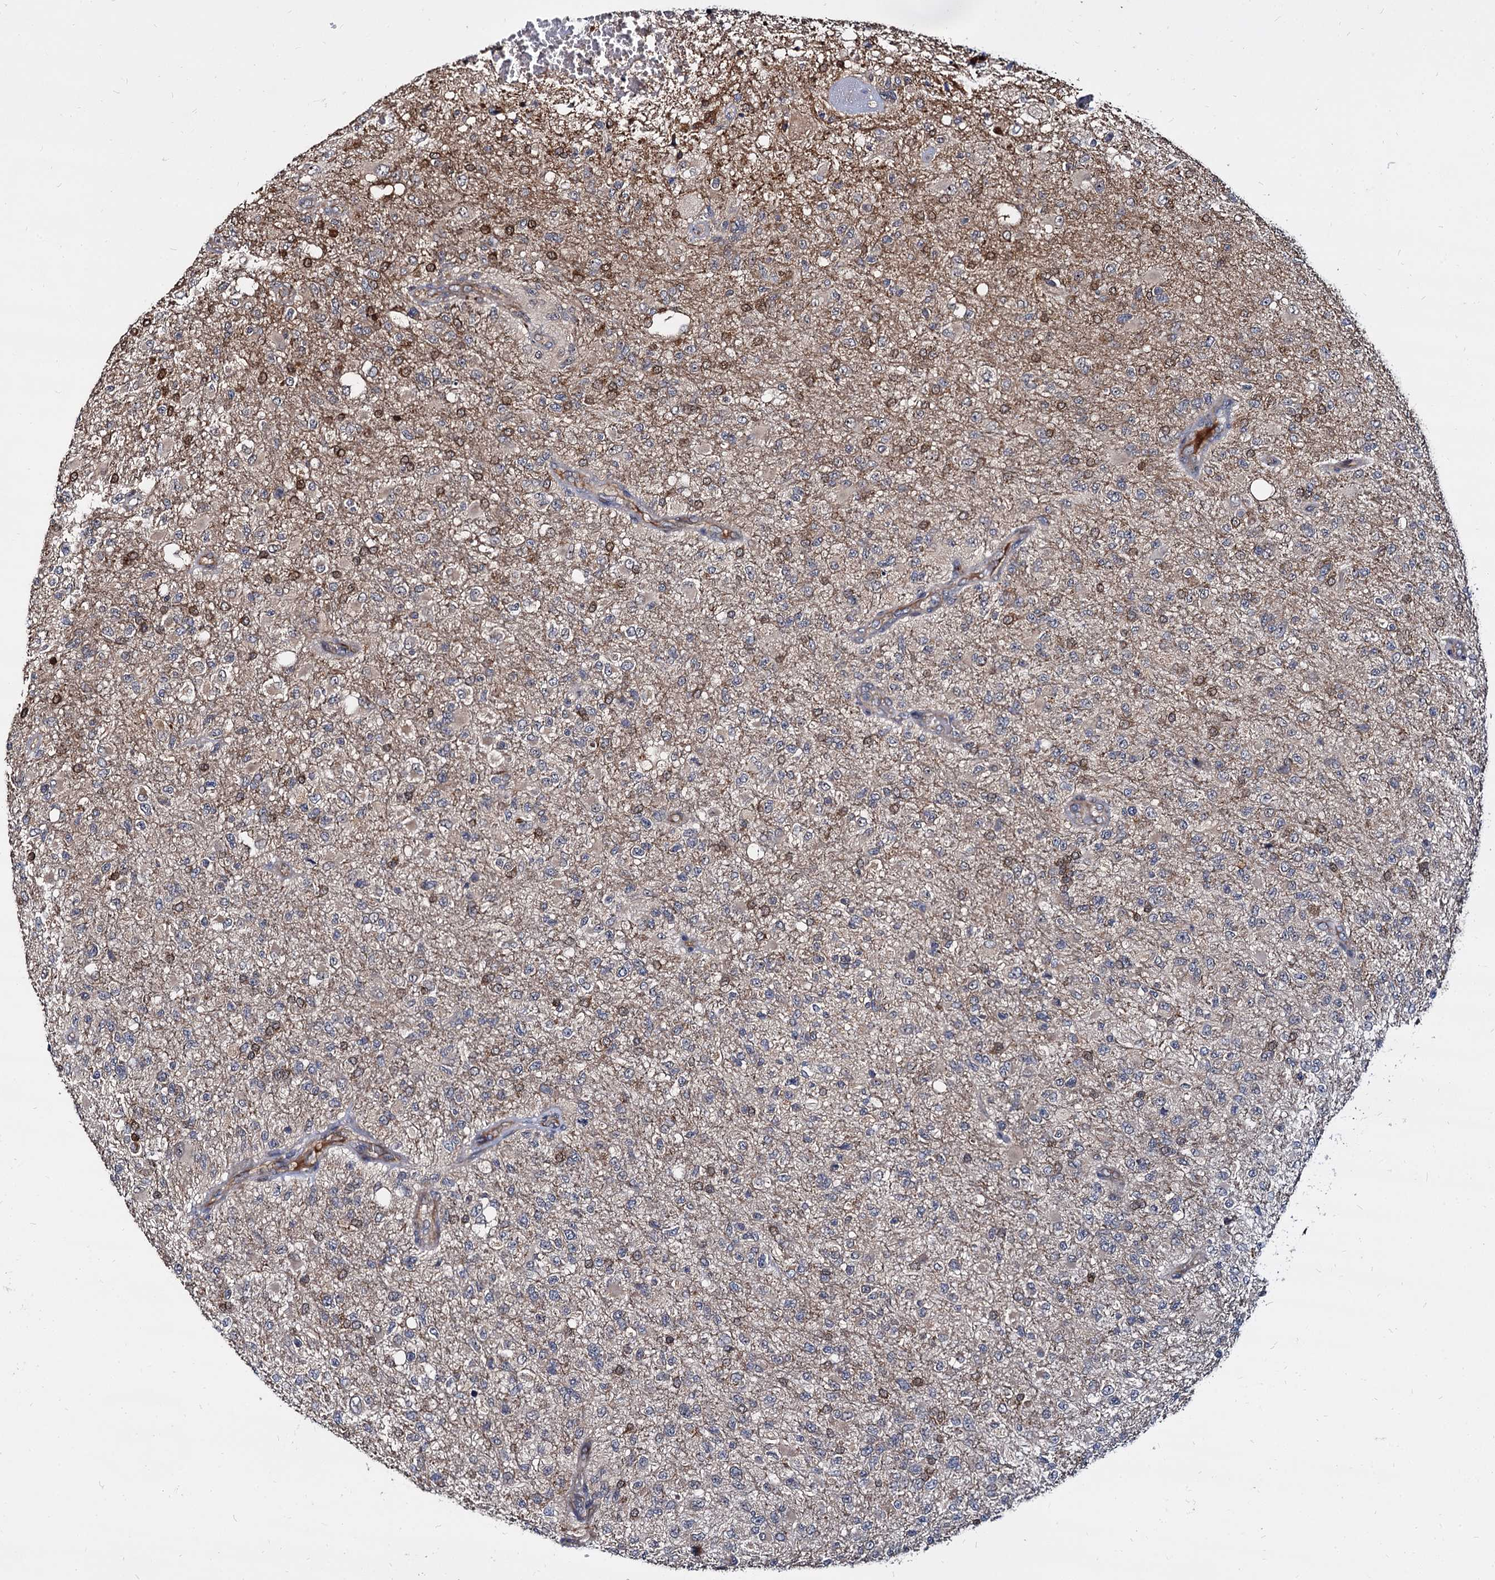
{"staining": {"intensity": "weak", "quantity": "<25%", "location": "cytoplasmic/membranous"}, "tissue": "glioma", "cell_type": "Tumor cells", "image_type": "cancer", "snomed": [{"axis": "morphology", "description": "Glioma, malignant, High grade"}, {"axis": "topography", "description": "Brain"}], "caption": "Tumor cells are negative for protein expression in human glioma.", "gene": "WWC3", "patient": {"sex": "female", "age": 74}}